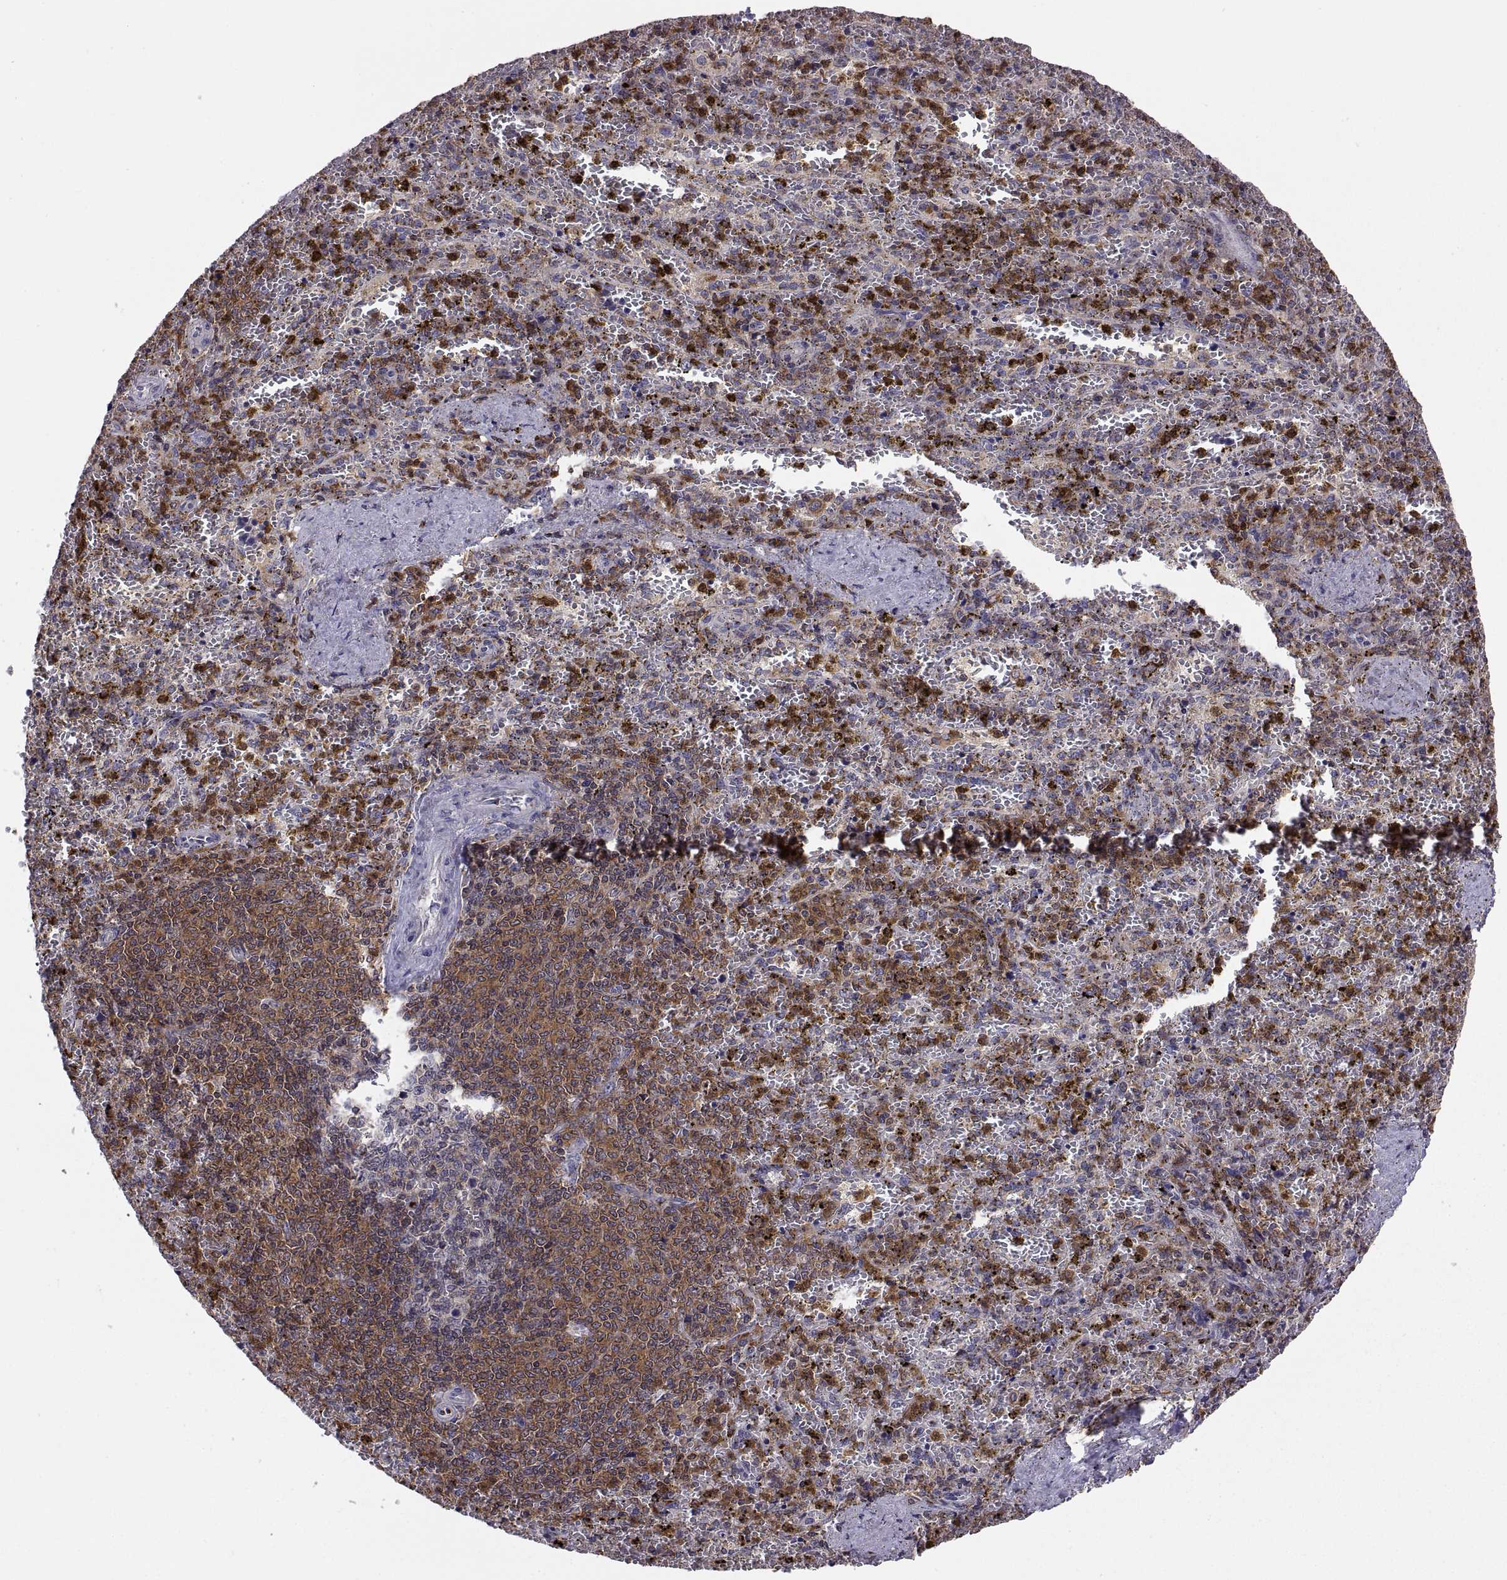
{"staining": {"intensity": "strong", "quantity": "25%-75%", "location": "cytoplasmic/membranous"}, "tissue": "spleen", "cell_type": "Cells in red pulp", "image_type": "normal", "snomed": [{"axis": "morphology", "description": "Normal tissue, NOS"}, {"axis": "topography", "description": "Spleen"}], "caption": "Protein staining of unremarkable spleen demonstrates strong cytoplasmic/membranous positivity in about 25%-75% of cells in red pulp.", "gene": "ACAP1", "patient": {"sex": "female", "age": 50}}